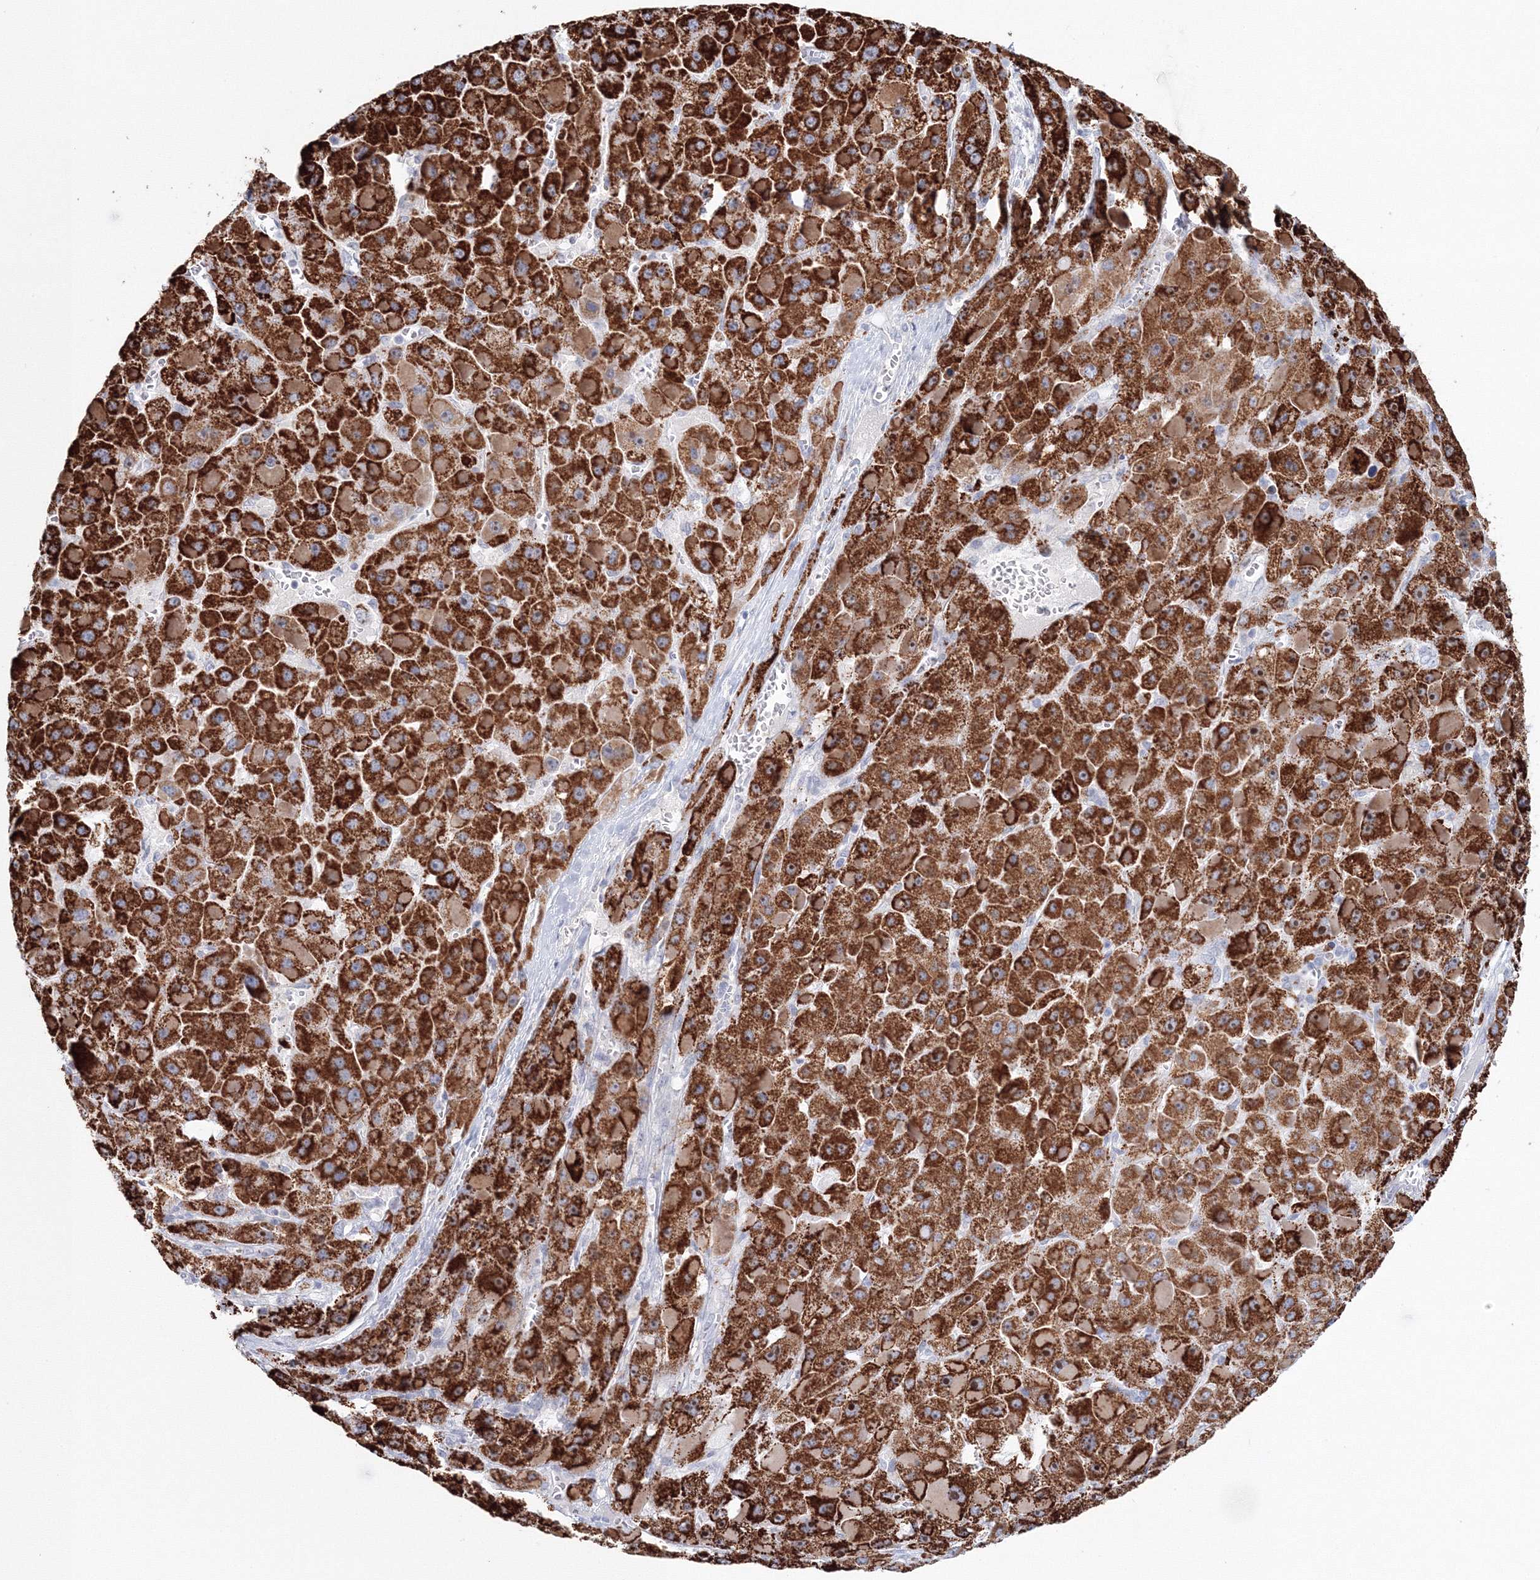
{"staining": {"intensity": "strong", "quantity": ">75%", "location": "cytoplasmic/membranous"}, "tissue": "liver cancer", "cell_type": "Tumor cells", "image_type": "cancer", "snomed": [{"axis": "morphology", "description": "Carcinoma, Hepatocellular, NOS"}, {"axis": "topography", "description": "Liver"}], "caption": "IHC micrograph of neoplastic tissue: human liver cancer (hepatocellular carcinoma) stained using immunohistochemistry (IHC) shows high levels of strong protein expression localized specifically in the cytoplasmic/membranous of tumor cells, appearing as a cytoplasmic/membranous brown color.", "gene": "VSIG1", "patient": {"sex": "female", "age": 73}}